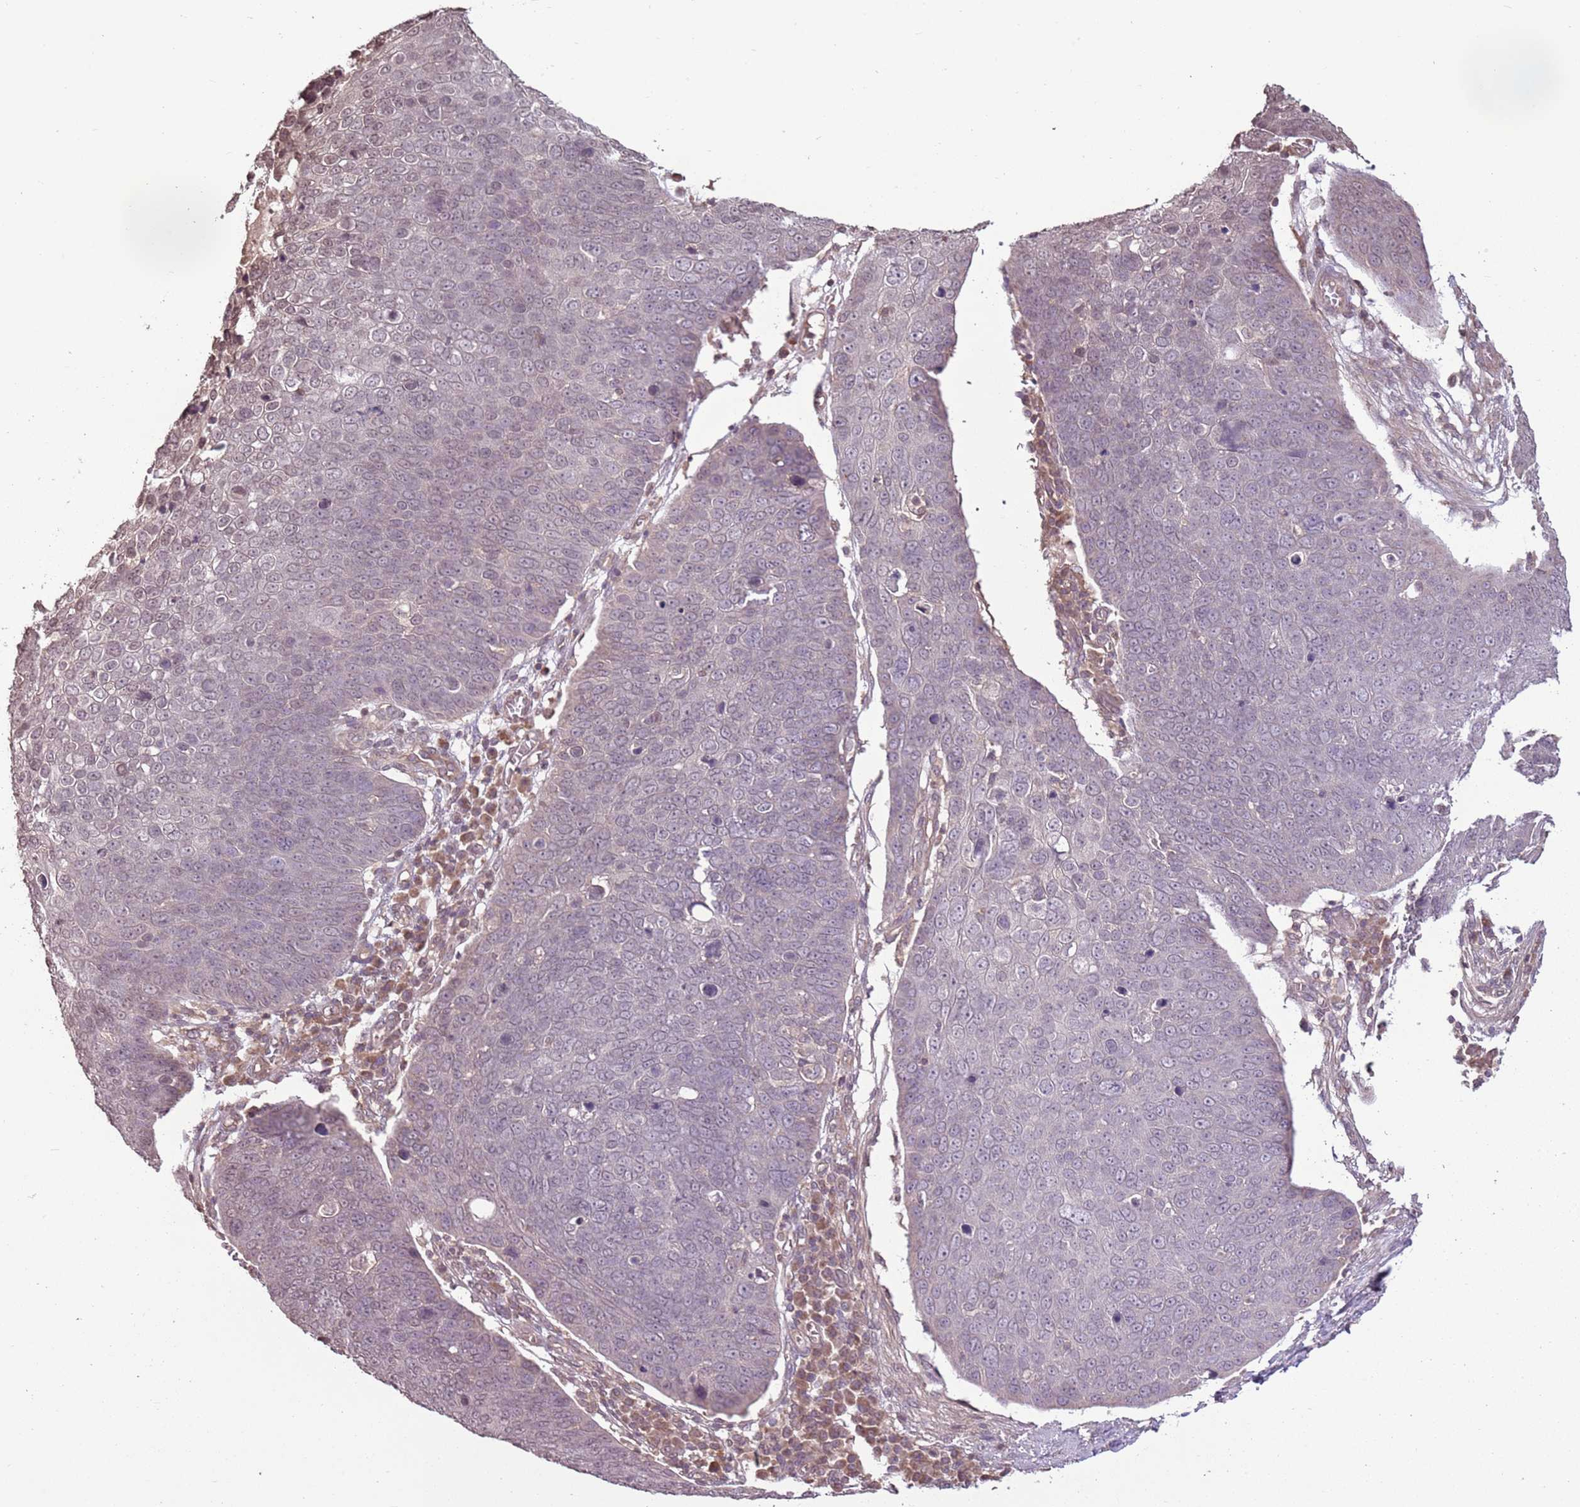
{"staining": {"intensity": "weak", "quantity": "<25%", "location": "cytoplasmic/membranous"}, "tissue": "skin cancer", "cell_type": "Tumor cells", "image_type": "cancer", "snomed": [{"axis": "morphology", "description": "Squamous cell carcinoma, NOS"}, {"axis": "topography", "description": "Skin"}], "caption": "High power microscopy photomicrograph of an immunohistochemistry (IHC) histopathology image of skin squamous cell carcinoma, revealing no significant positivity in tumor cells.", "gene": "CAPN9", "patient": {"sex": "male", "age": 71}}